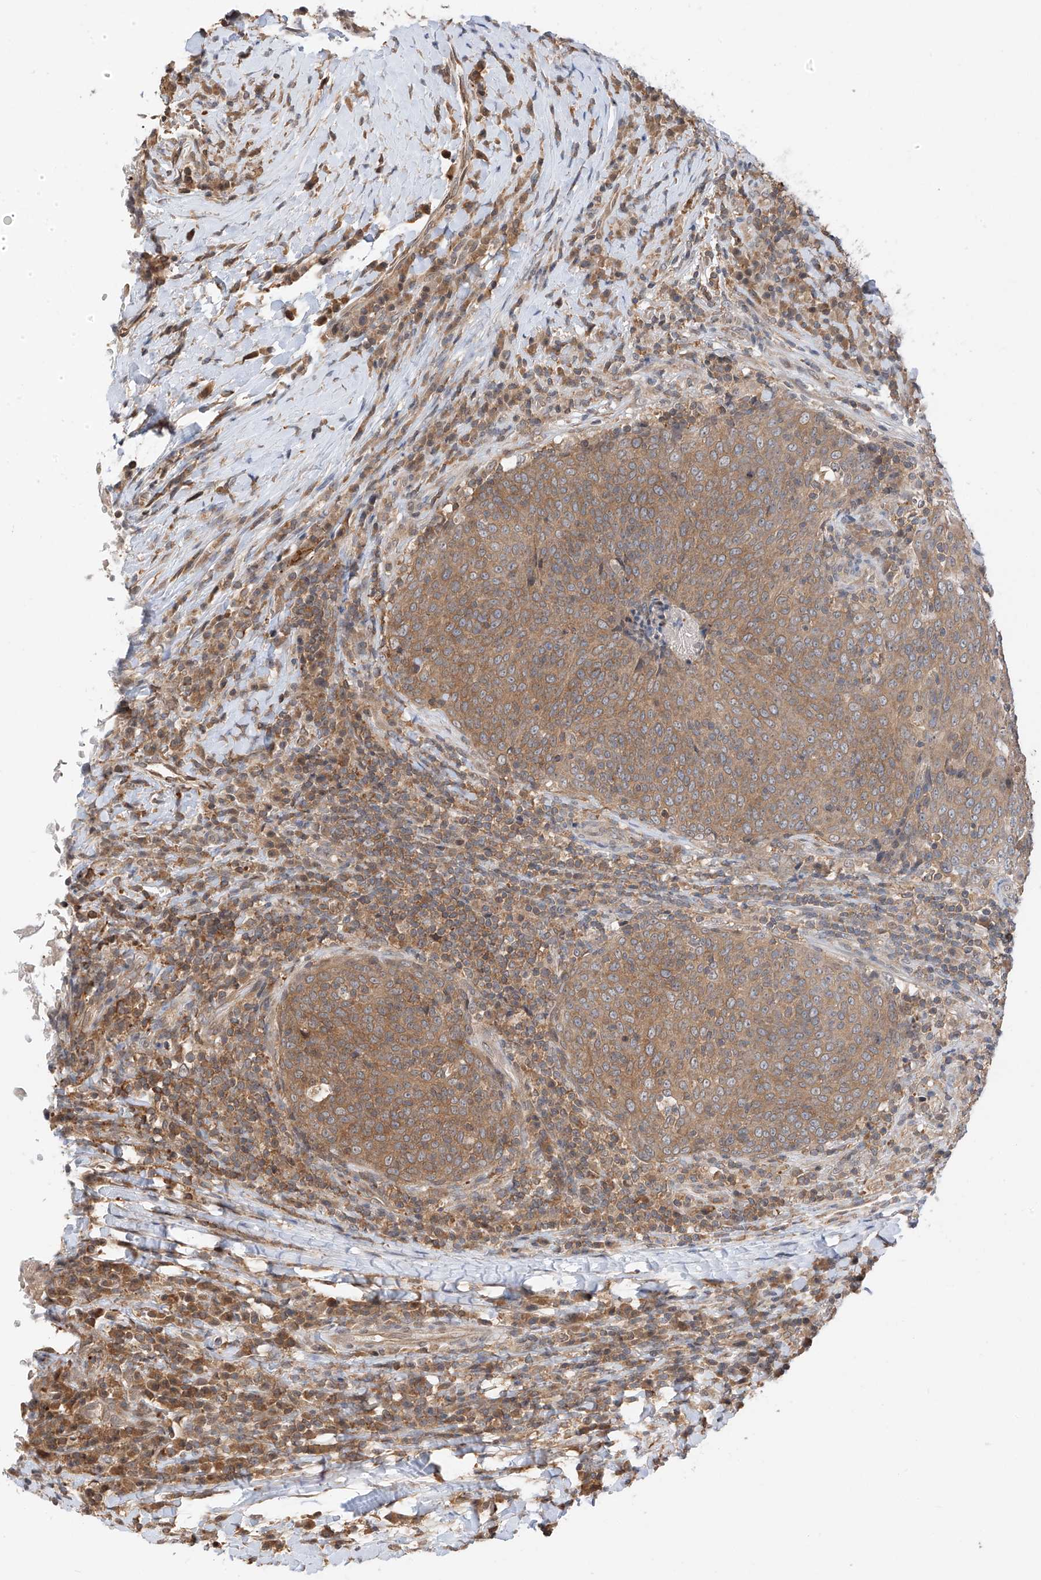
{"staining": {"intensity": "moderate", "quantity": ">75%", "location": "cytoplasmic/membranous"}, "tissue": "head and neck cancer", "cell_type": "Tumor cells", "image_type": "cancer", "snomed": [{"axis": "morphology", "description": "Squamous cell carcinoma, NOS"}, {"axis": "morphology", "description": "Squamous cell carcinoma, metastatic, NOS"}, {"axis": "topography", "description": "Lymph node"}, {"axis": "topography", "description": "Head-Neck"}], "caption": "Immunohistochemistry (IHC) staining of head and neck cancer (squamous cell carcinoma), which displays medium levels of moderate cytoplasmic/membranous positivity in approximately >75% of tumor cells indicating moderate cytoplasmic/membranous protein positivity. The staining was performed using DAB (brown) for protein detection and nuclei were counterstained in hematoxylin (blue).", "gene": "PPA2", "patient": {"sex": "male", "age": 62}}